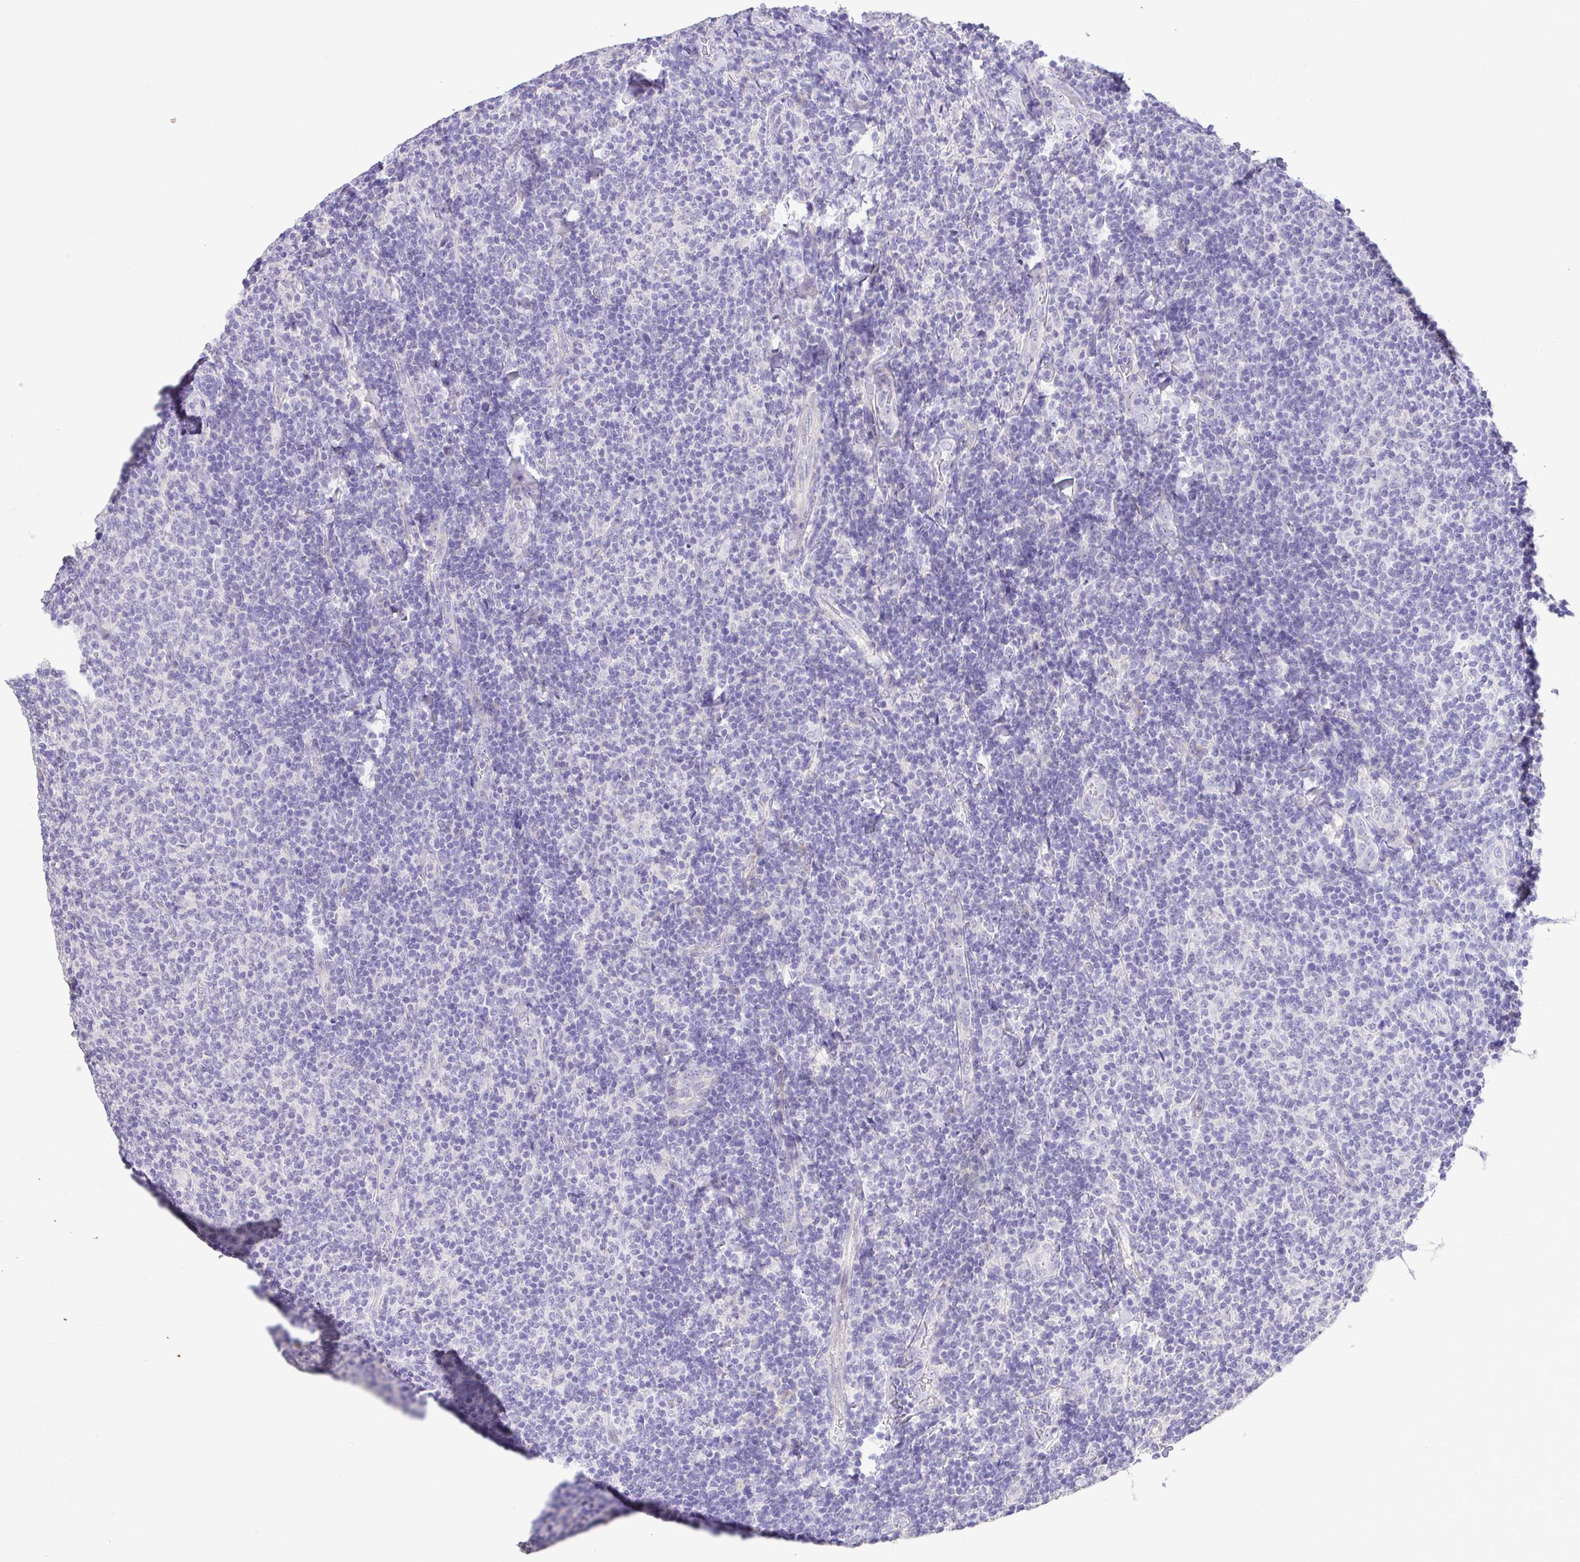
{"staining": {"intensity": "negative", "quantity": "none", "location": "none"}, "tissue": "lymphoma", "cell_type": "Tumor cells", "image_type": "cancer", "snomed": [{"axis": "morphology", "description": "Malignant lymphoma, non-Hodgkin's type, Low grade"}, {"axis": "topography", "description": "Lymph node"}], "caption": "High magnification brightfield microscopy of malignant lymphoma, non-Hodgkin's type (low-grade) stained with DAB (3,3'-diaminobenzidine) (brown) and counterstained with hematoxylin (blue): tumor cells show no significant expression. (DAB (3,3'-diaminobenzidine) IHC with hematoxylin counter stain).", "gene": "CDO1", "patient": {"sex": "male", "age": 52}}